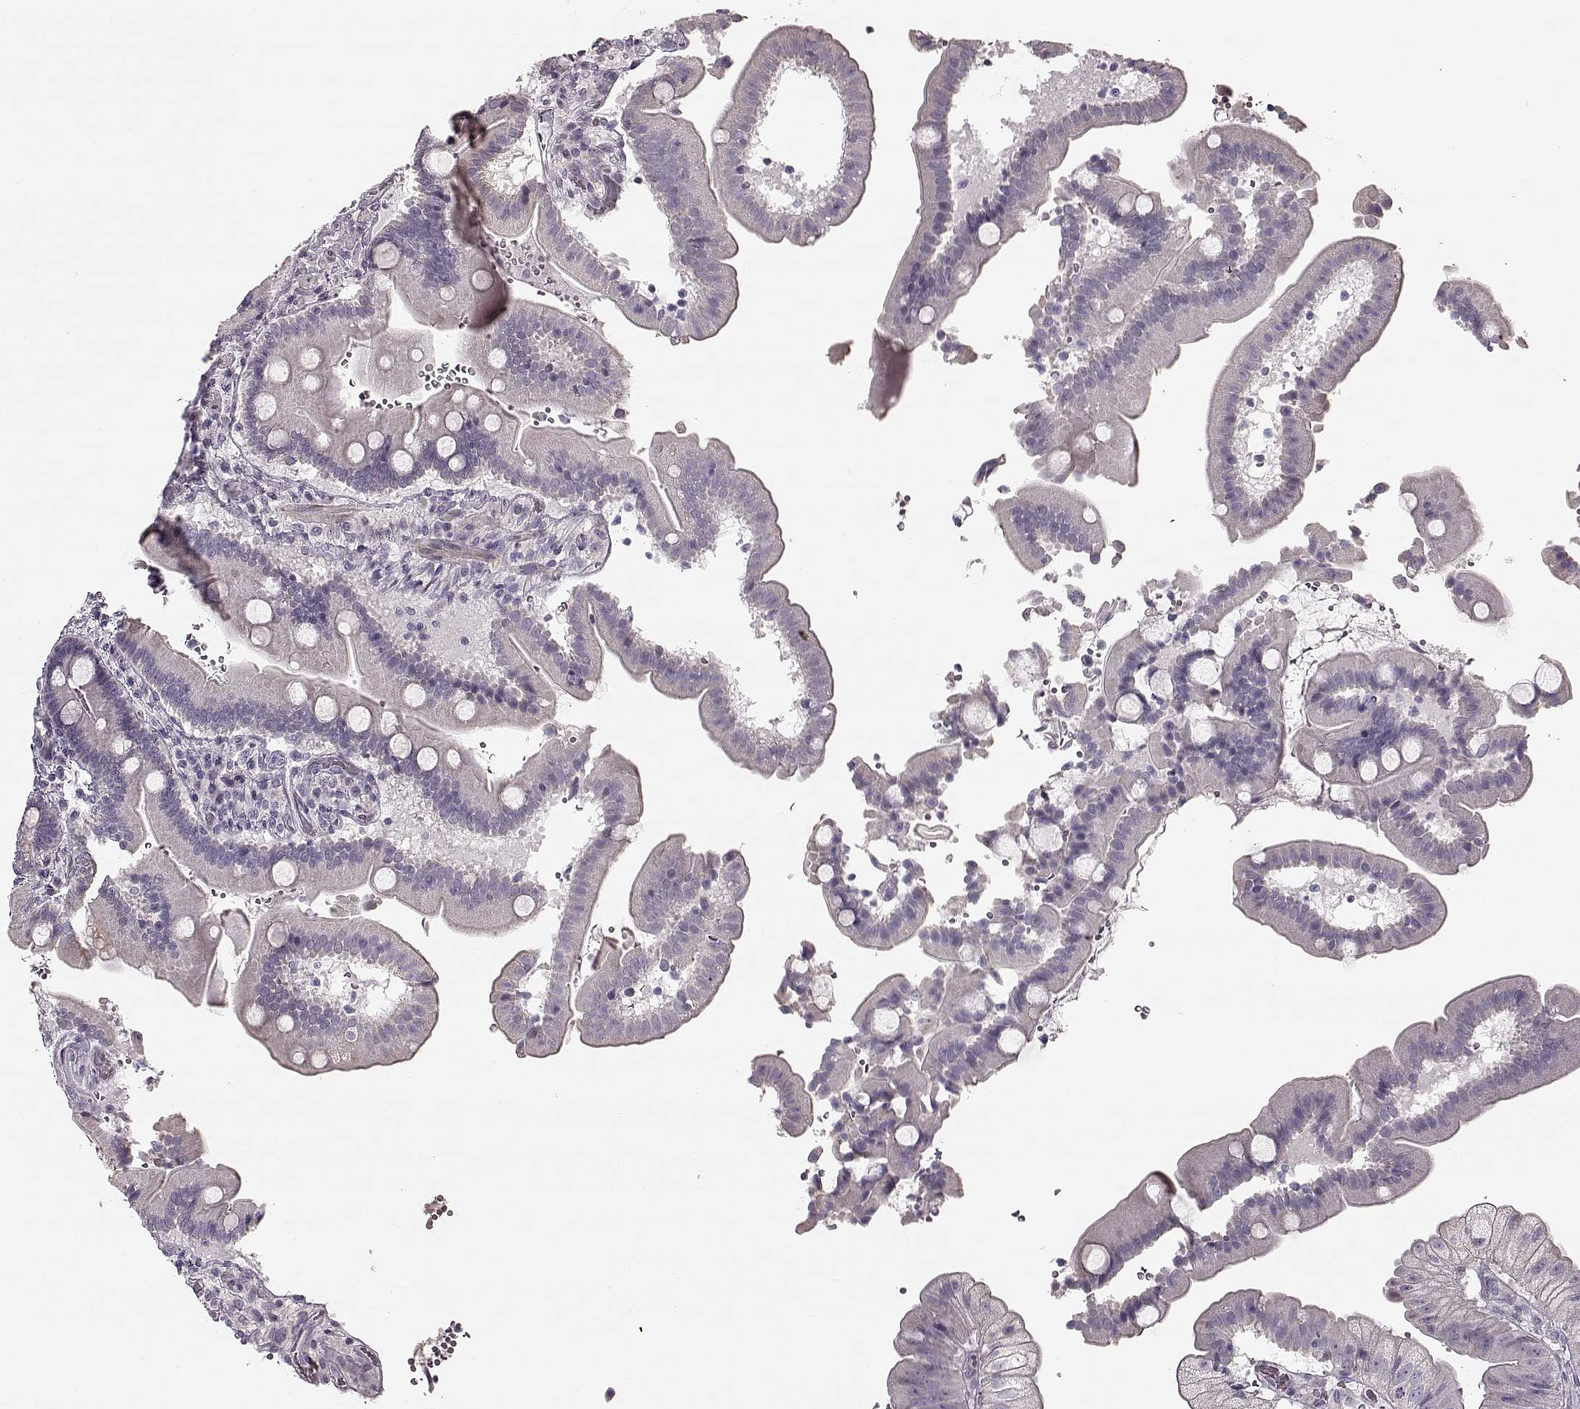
{"staining": {"intensity": "negative", "quantity": "none", "location": "none"}, "tissue": "duodenum", "cell_type": "Glandular cells", "image_type": "normal", "snomed": [{"axis": "morphology", "description": "Normal tissue, NOS"}, {"axis": "topography", "description": "Duodenum"}], "caption": "Immunohistochemistry photomicrograph of unremarkable duodenum stained for a protein (brown), which shows no positivity in glandular cells.", "gene": "MAP6D1", "patient": {"sex": "female", "age": 62}}